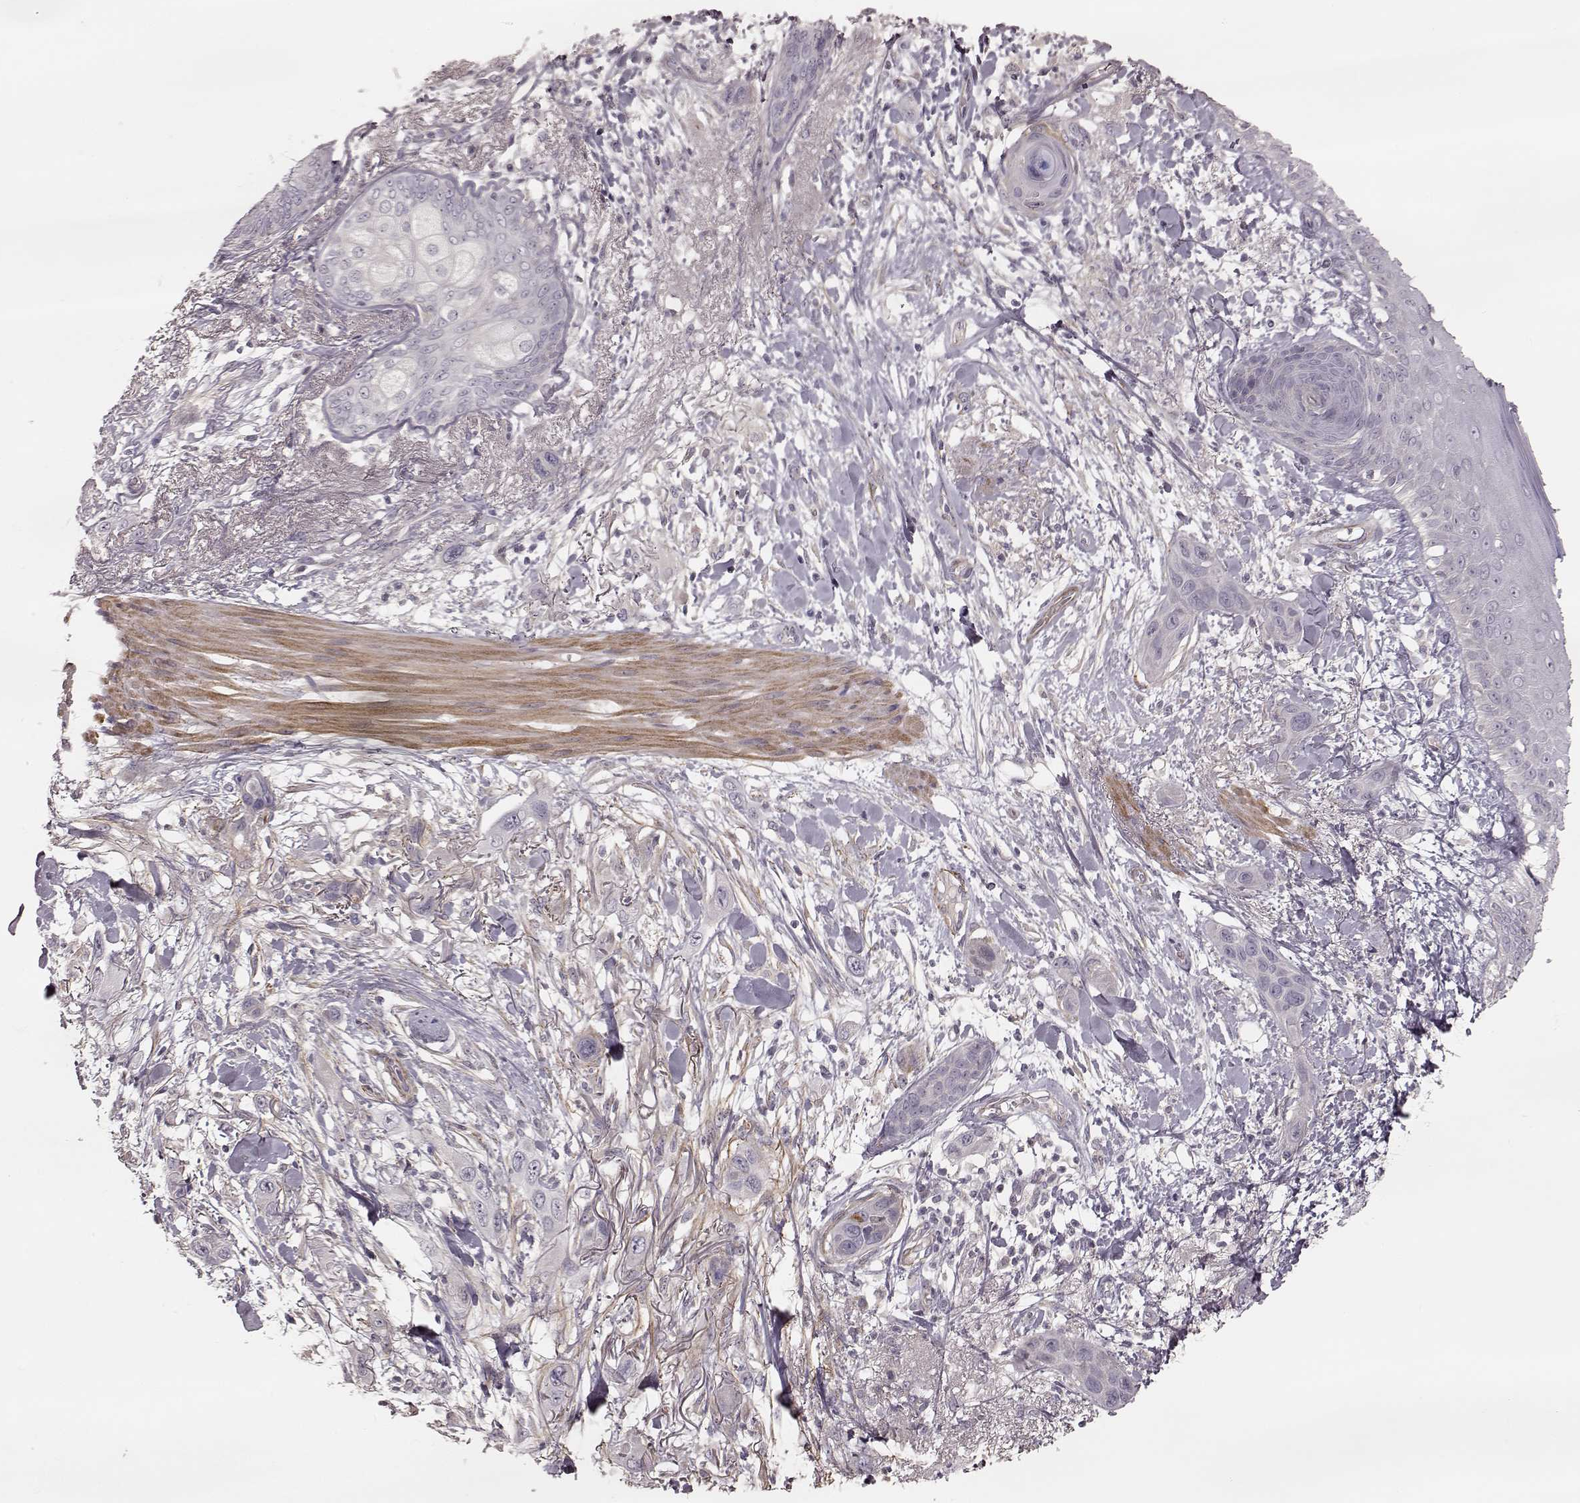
{"staining": {"intensity": "negative", "quantity": "none", "location": "none"}, "tissue": "skin cancer", "cell_type": "Tumor cells", "image_type": "cancer", "snomed": [{"axis": "morphology", "description": "Squamous cell carcinoma, NOS"}, {"axis": "topography", "description": "Skin"}], "caption": "Image shows no protein expression in tumor cells of squamous cell carcinoma (skin) tissue.", "gene": "KCNJ9", "patient": {"sex": "male", "age": 79}}